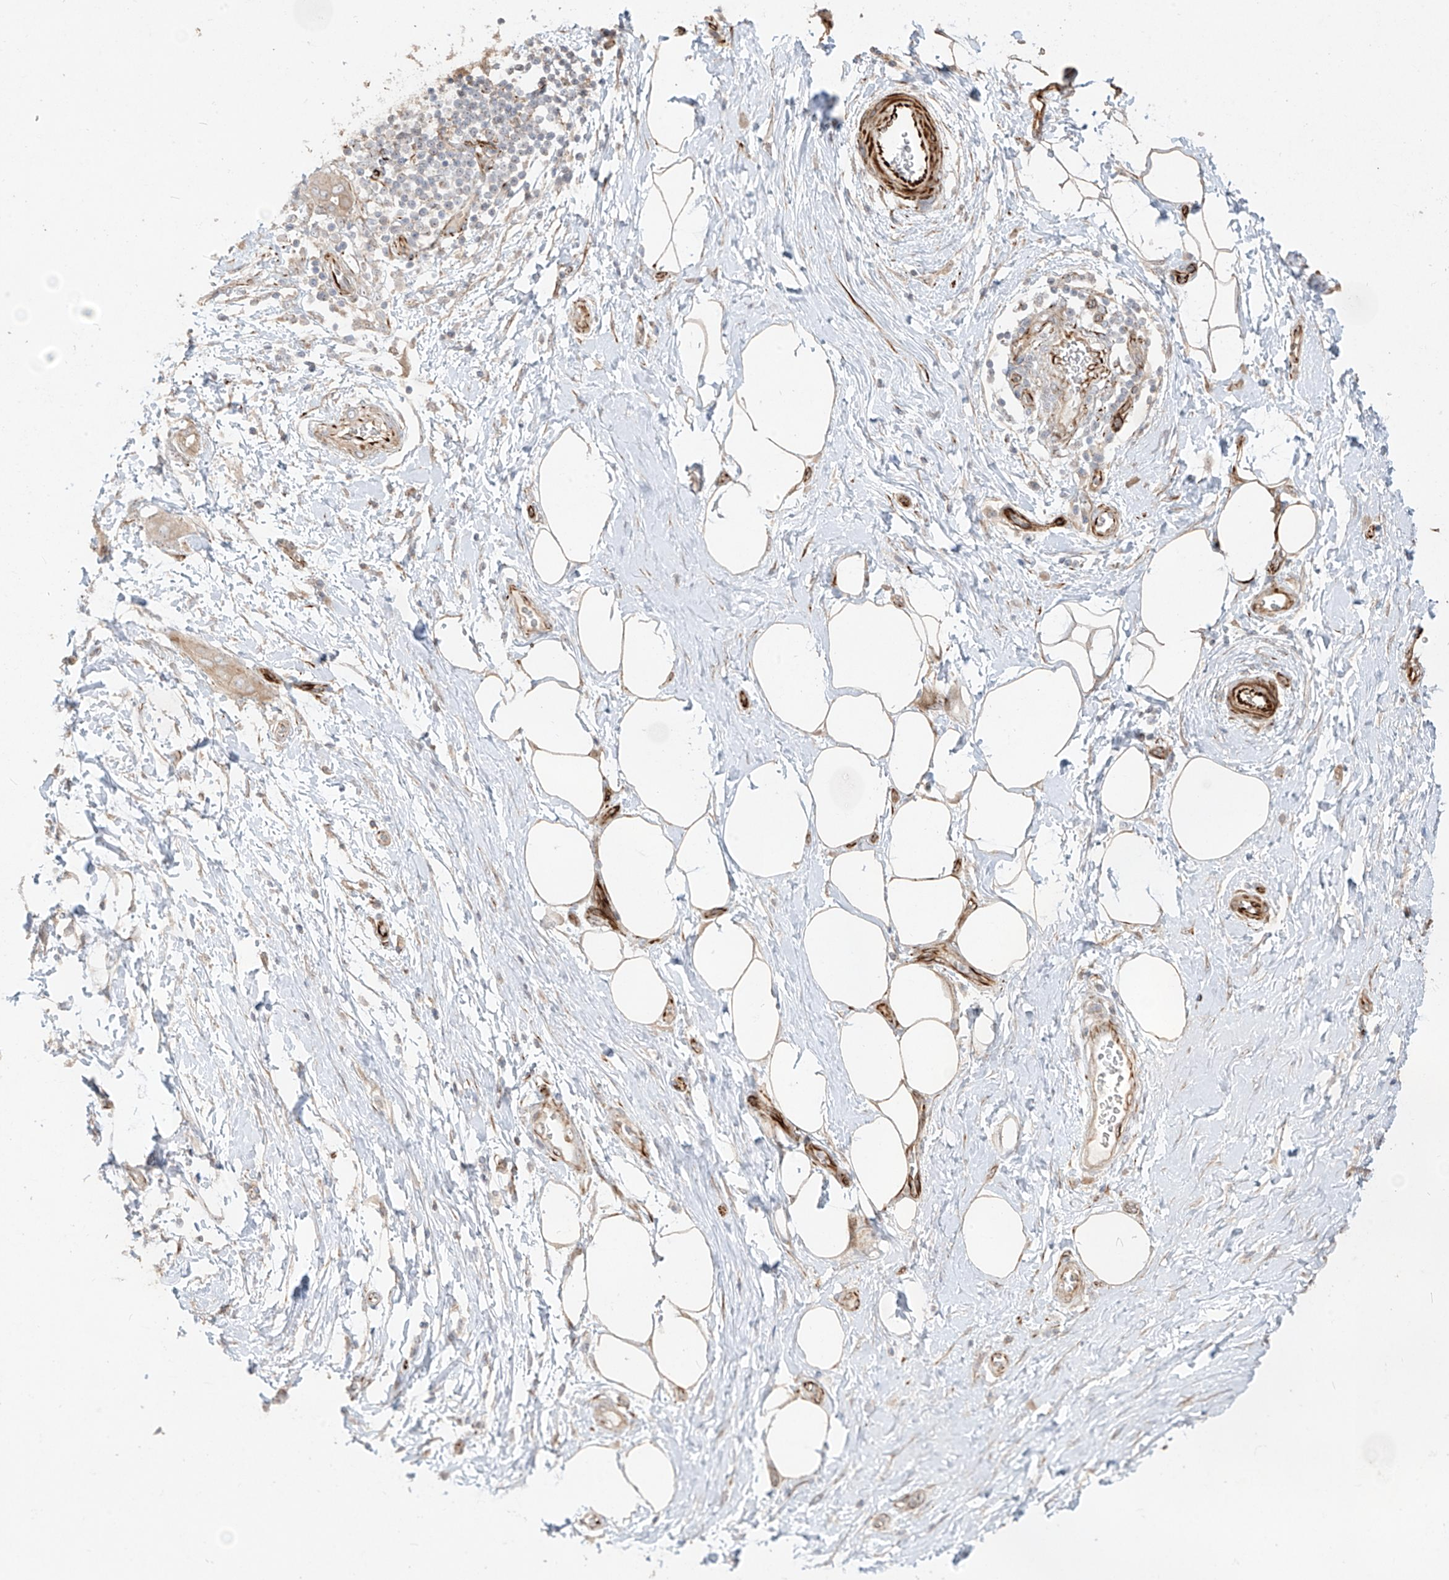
{"staining": {"intensity": "weak", "quantity": ">75%", "location": "cytoplasmic/membranous"}, "tissue": "adipose tissue", "cell_type": "Adipocytes", "image_type": "normal", "snomed": [{"axis": "morphology", "description": "Normal tissue, NOS"}, {"axis": "morphology", "description": "Adenocarcinoma, NOS"}, {"axis": "topography", "description": "Pancreas"}, {"axis": "topography", "description": "Peripheral nerve tissue"}], "caption": "Human adipose tissue stained with a protein marker exhibits weak staining in adipocytes.", "gene": "DCDC2", "patient": {"sex": "male", "age": 59}}